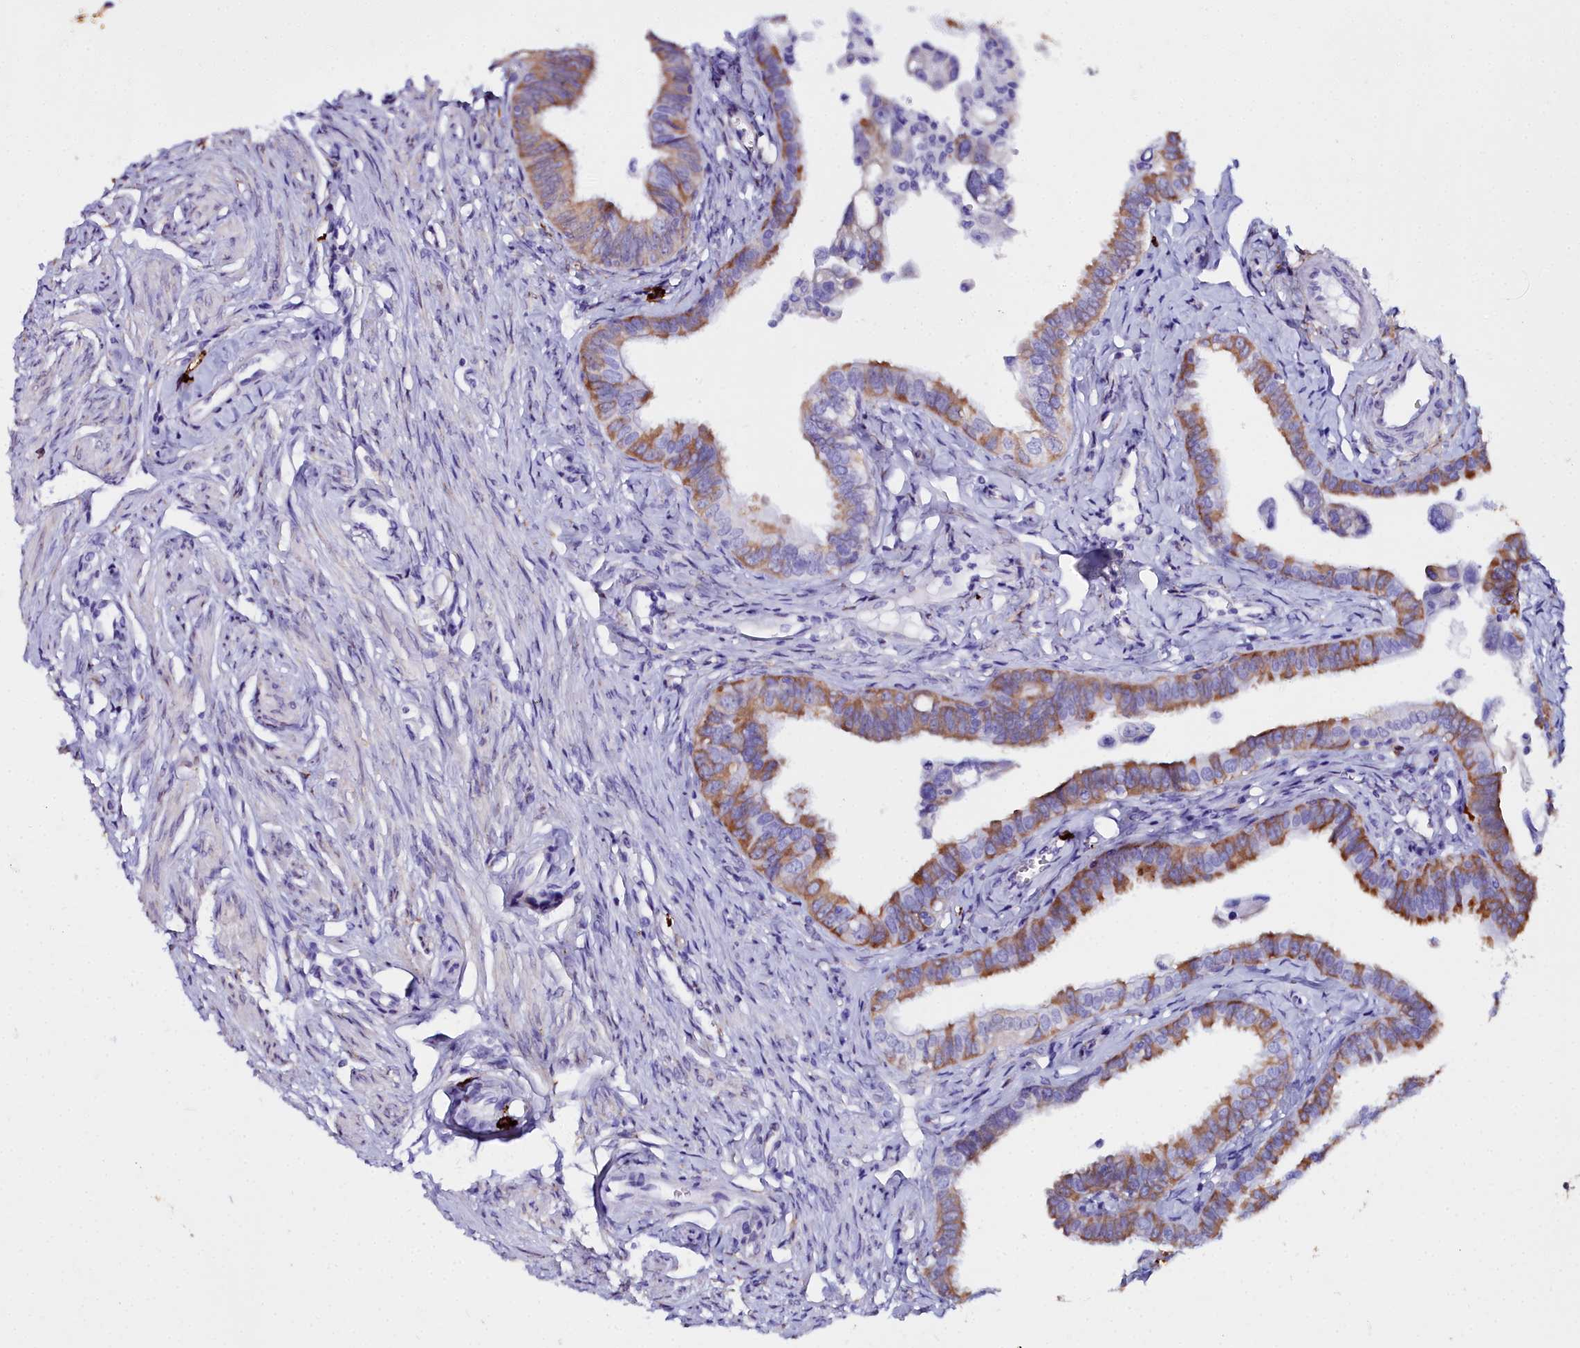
{"staining": {"intensity": "moderate", "quantity": "25%-75%", "location": "cytoplasmic/membranous"}, "tissue": "fallopian tube", "cell_type": "Glandular cells", "image_type": "normal", "snomed": [{"axis": "morphology", "description": "Normal tissue, NOS"}, {"axis": "morphology", "description": "Carcinoma, NOS"}, {"axis": "topography", "description": "Fallopian tube"}, {"axis": "topography", "description": "Ovary"}], "caption": "Fallopian tube stained with immunohistochemistry (IHC) reveals moderate cytoplasmic/membranous positivity in about 25%-75% of glandular cells.", "gene": "TXNDC5", "patient": {"sex": "female", "age": 59}}